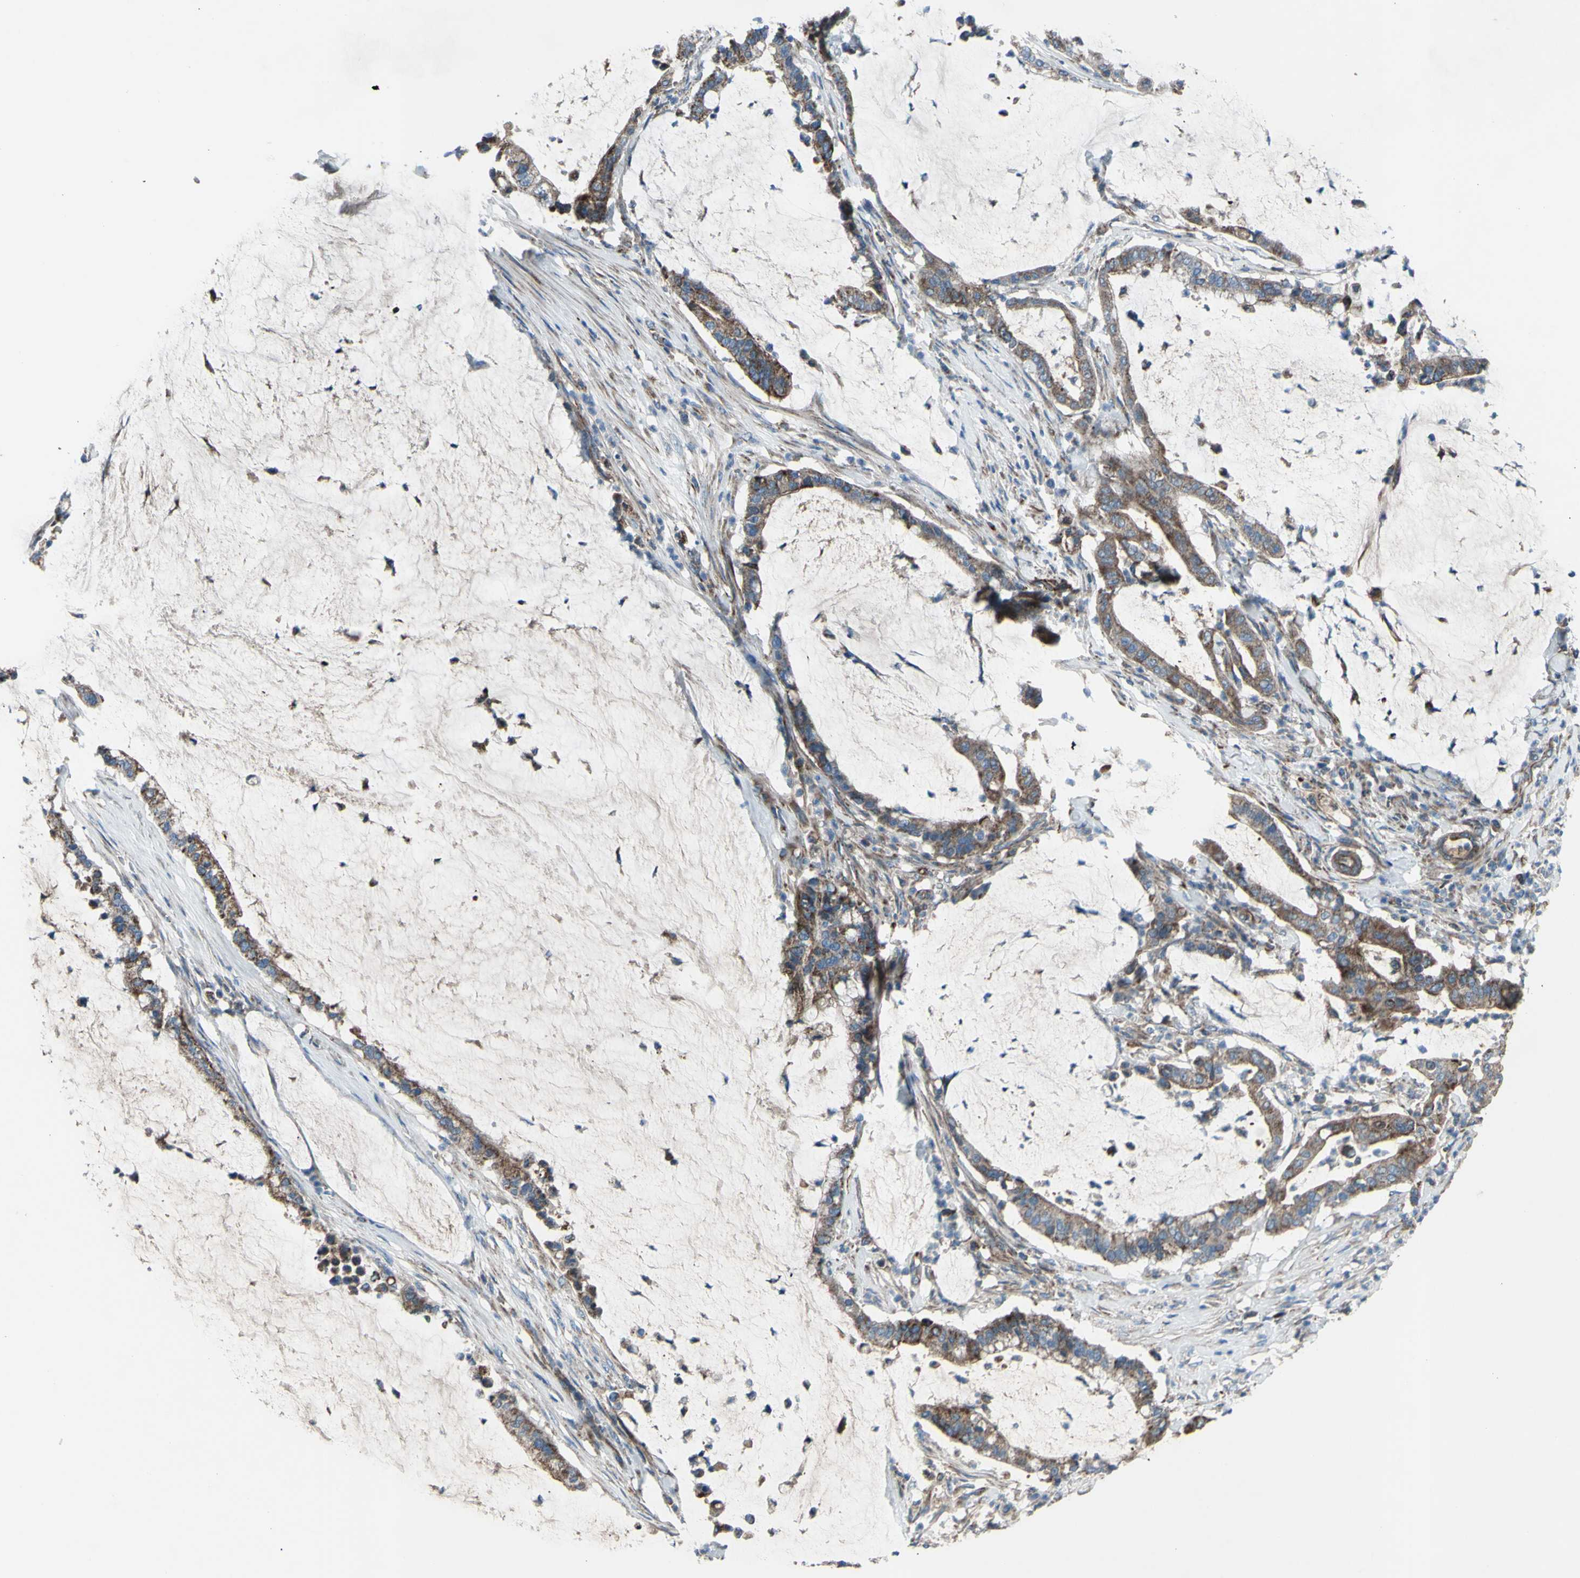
{"staining": {"intensity": "weak", "quantity": ">75%", "location": "cytoplasmic/membranous"}, "tissue": "pancreatic cancer", "cell_type": "Tumor cells", "image_type": "cancer", "snomed": [{"axis": "morphology", "description": "Adenocarcinoma, NOS"}, {"axis": "topography", "description": "Pancreas"}], "caption": "Tumor cells exhibit low levels of weak cytoplasmic/membranous positivity in approximately >75% of cells in human adenocarcinoma (pancreatic). The staining was performed using DAB (3,3'-diaminobenzidine), with brown indicating positive protein expression. Nuclei are stained blue with hematoxylin.", "gene": "EMC7", "patient": {"sex": "male", "age": 41}}